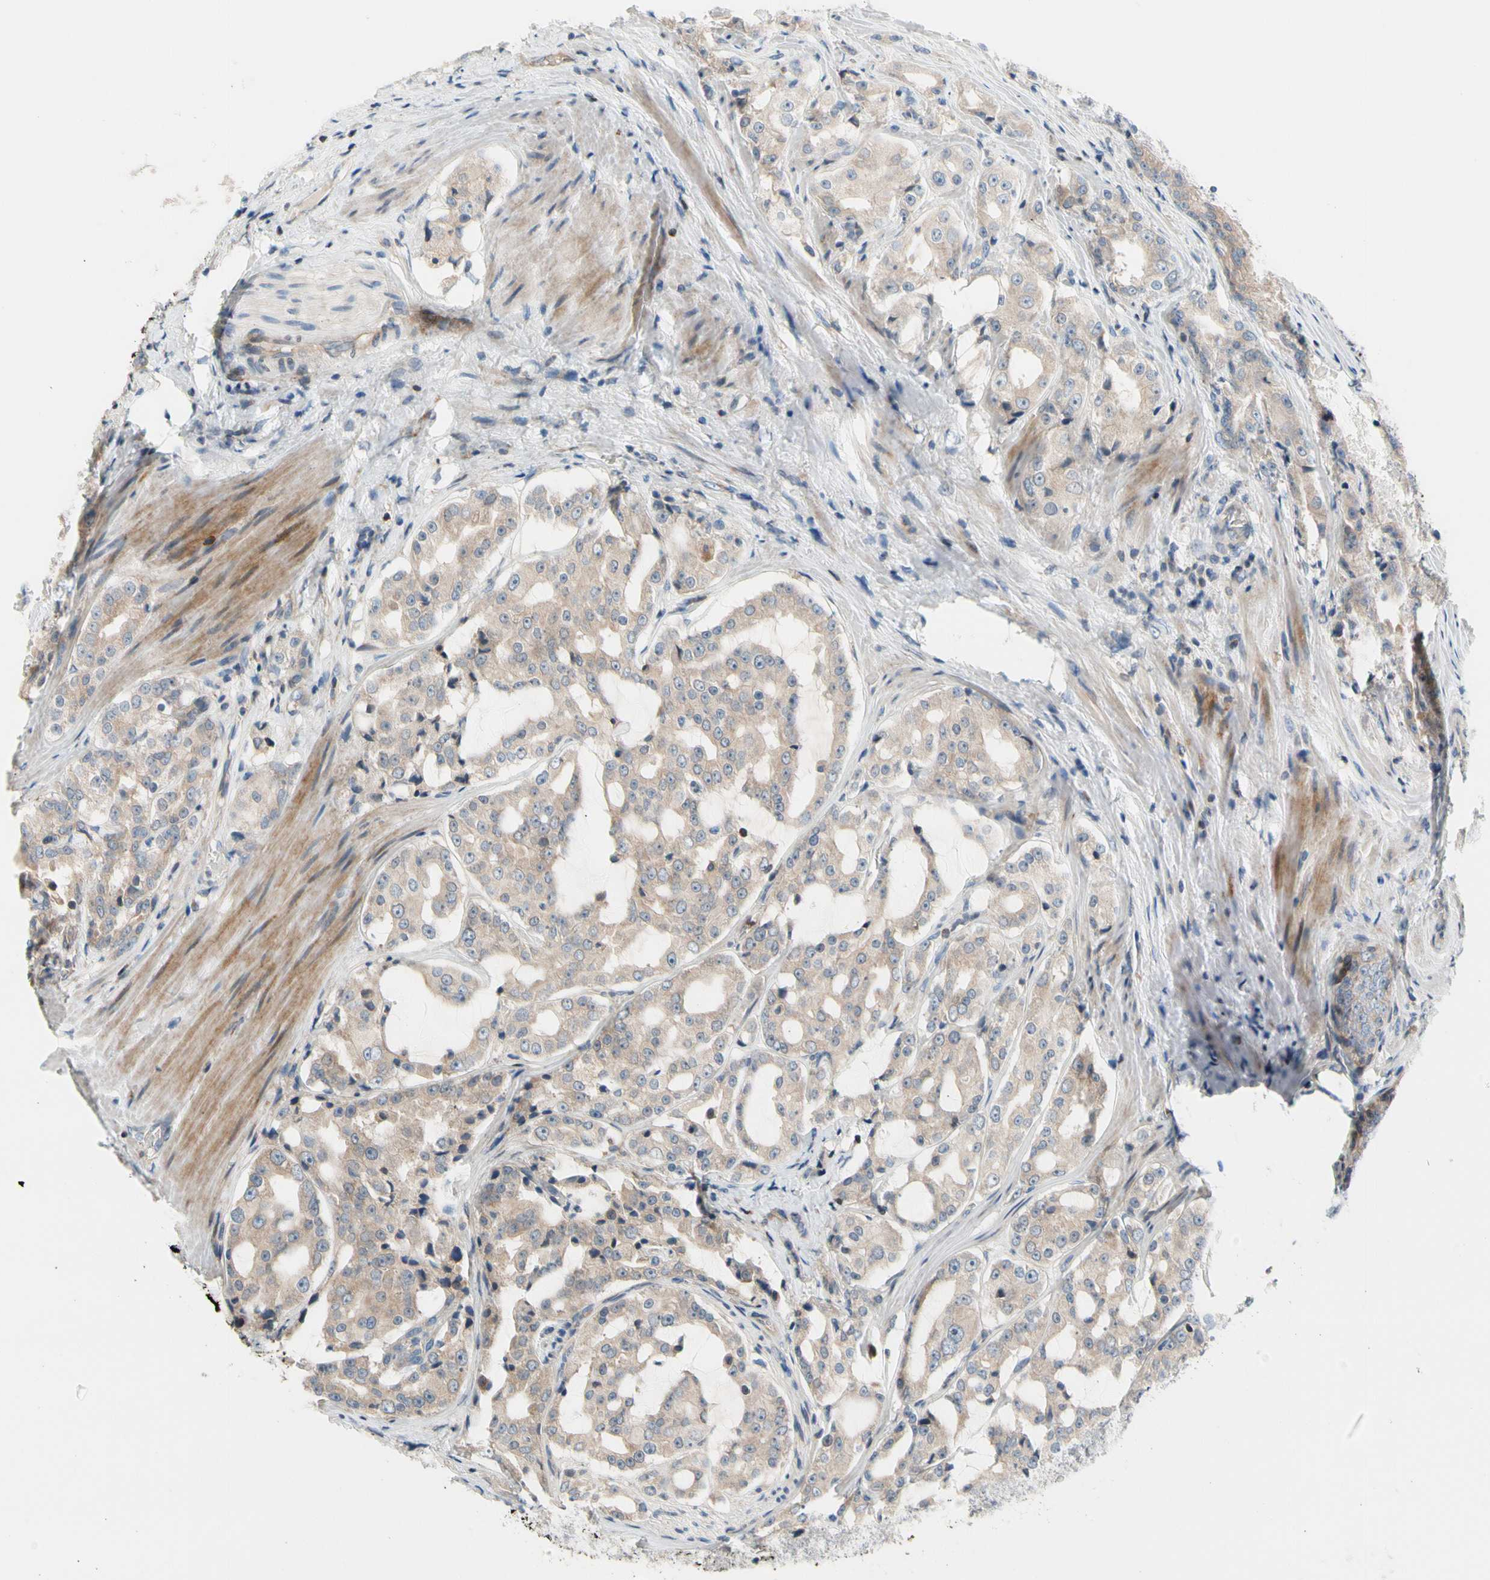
{"staining": {"intensity": "weak", "quantity": ">75%", "location": "cytoplasmic/membranous"}, "tissue": "prostate cancer", "cell_type": "Tumor cells", "image_type": "cancer", "snomed": [{"axis": "morphology", "description": "Adenocarcinoma, High grade"}, {"axis": "topography", "description": "Prostate"}], "caption": "Prostate cancer was stained to show a protein in brown. There is low levels of weak cytoplasmic/membranous staining in approximately >75% of tumor cells. The protein of interest is shown in brown color, while the nuclei are stained blue.", "gene": "MAP3K3", "patient": {"sex": "male", "age": 73}}